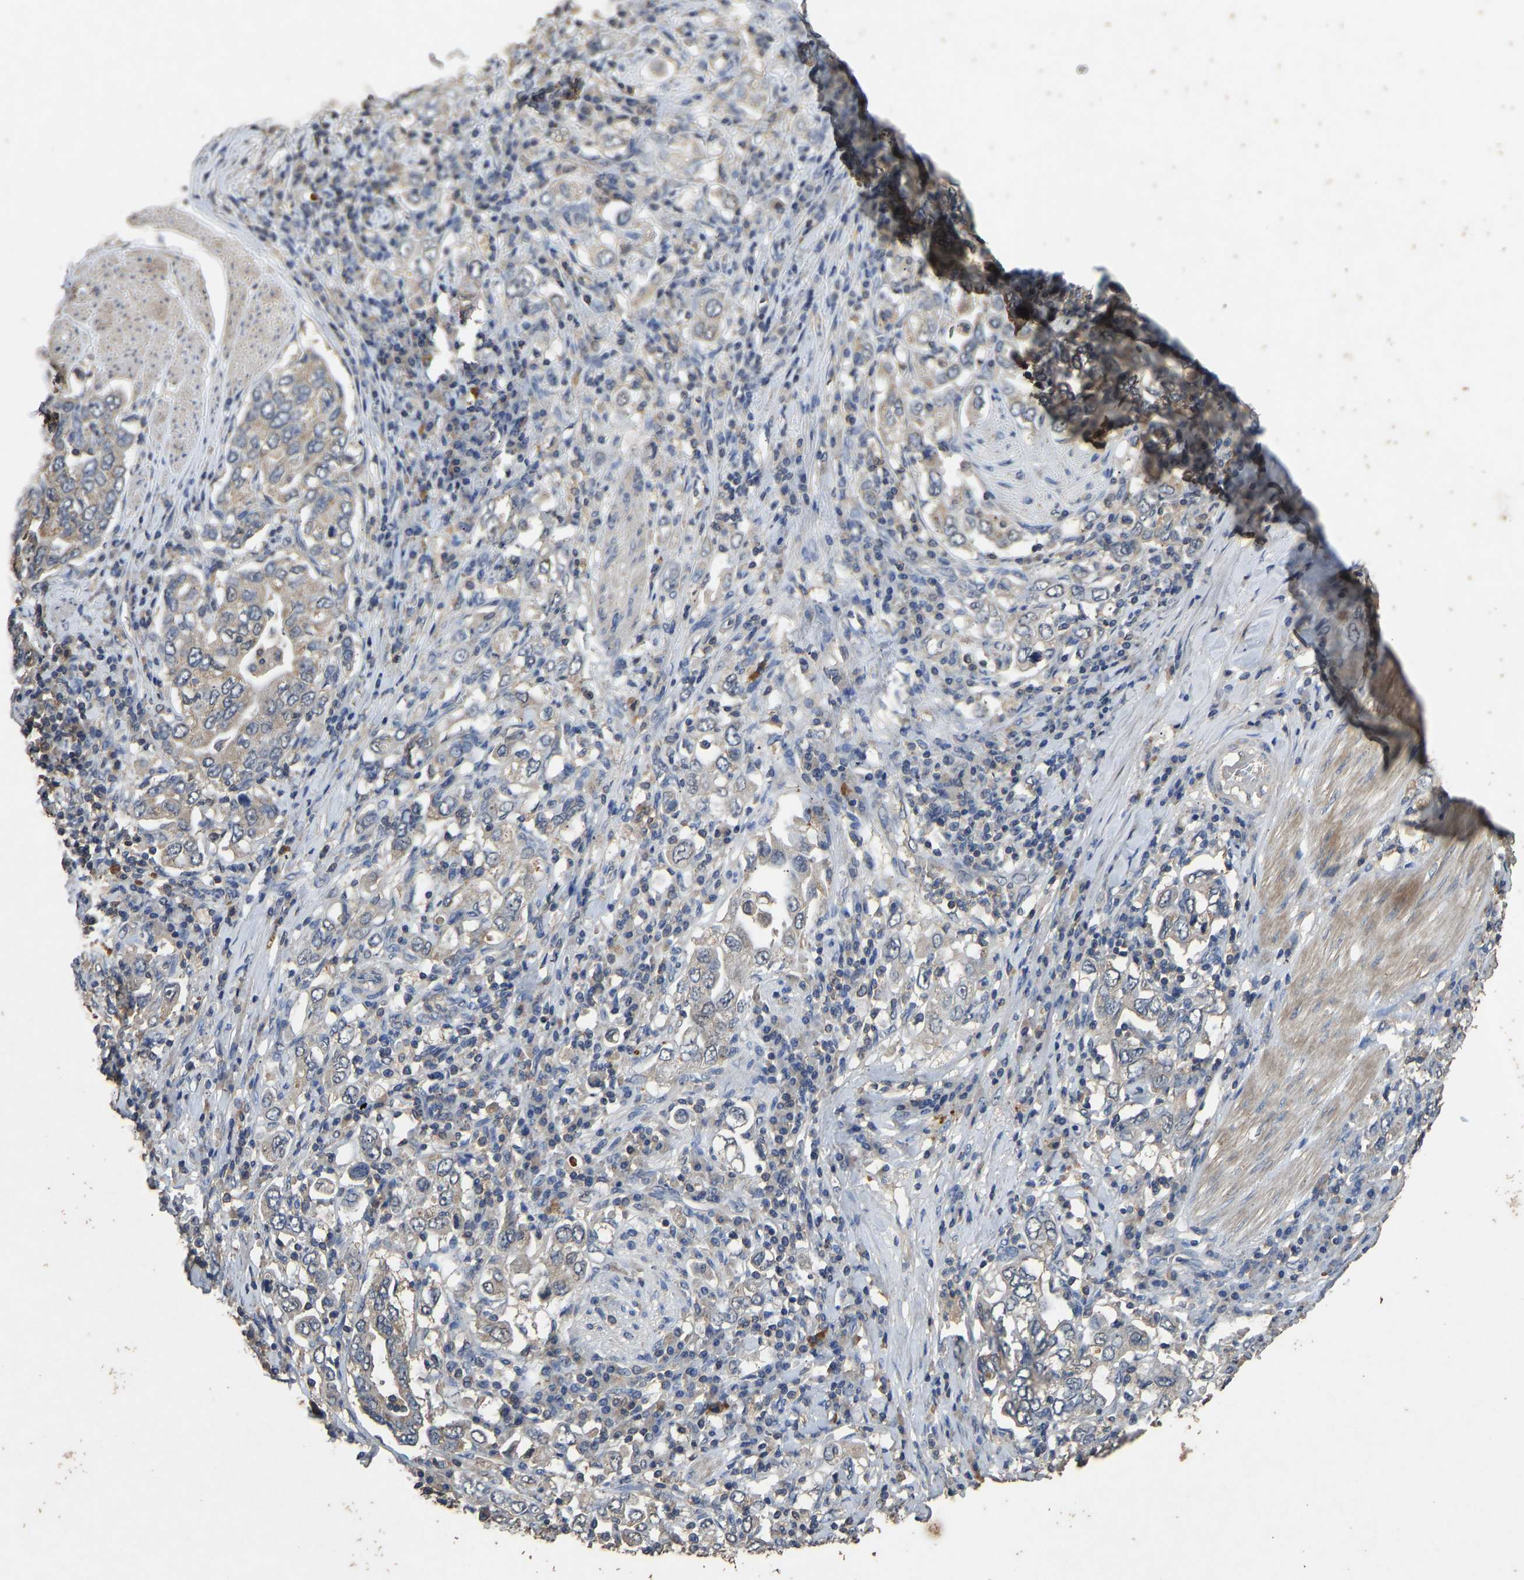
{"staining": {"intensity": "weak", "quantity": ">75%", "location": "cytoplasmic/membranous"}, "tissue": "stomach cancer", "cell_type": "Tumor cells", "image_type": "cancer", "snomed": [{"axis": "morphology", "description": "Adenocarcinoma, NOS"}, {"axis": "topography", "description": "Stomach, upper"}], "caption": "IHC of stomach cancer (adenocarcinoma) shows low levels of weak cytoplasmic/membranous staining in about >75% of tumor cells. The staining was performed using DAB to visualize the protein expression in brown, while the nuclei were stained in blue with hematoxylin (Magnification: 20x).", "gene": "CIDEC", "patient": {"sex": "male", "age": 62}}